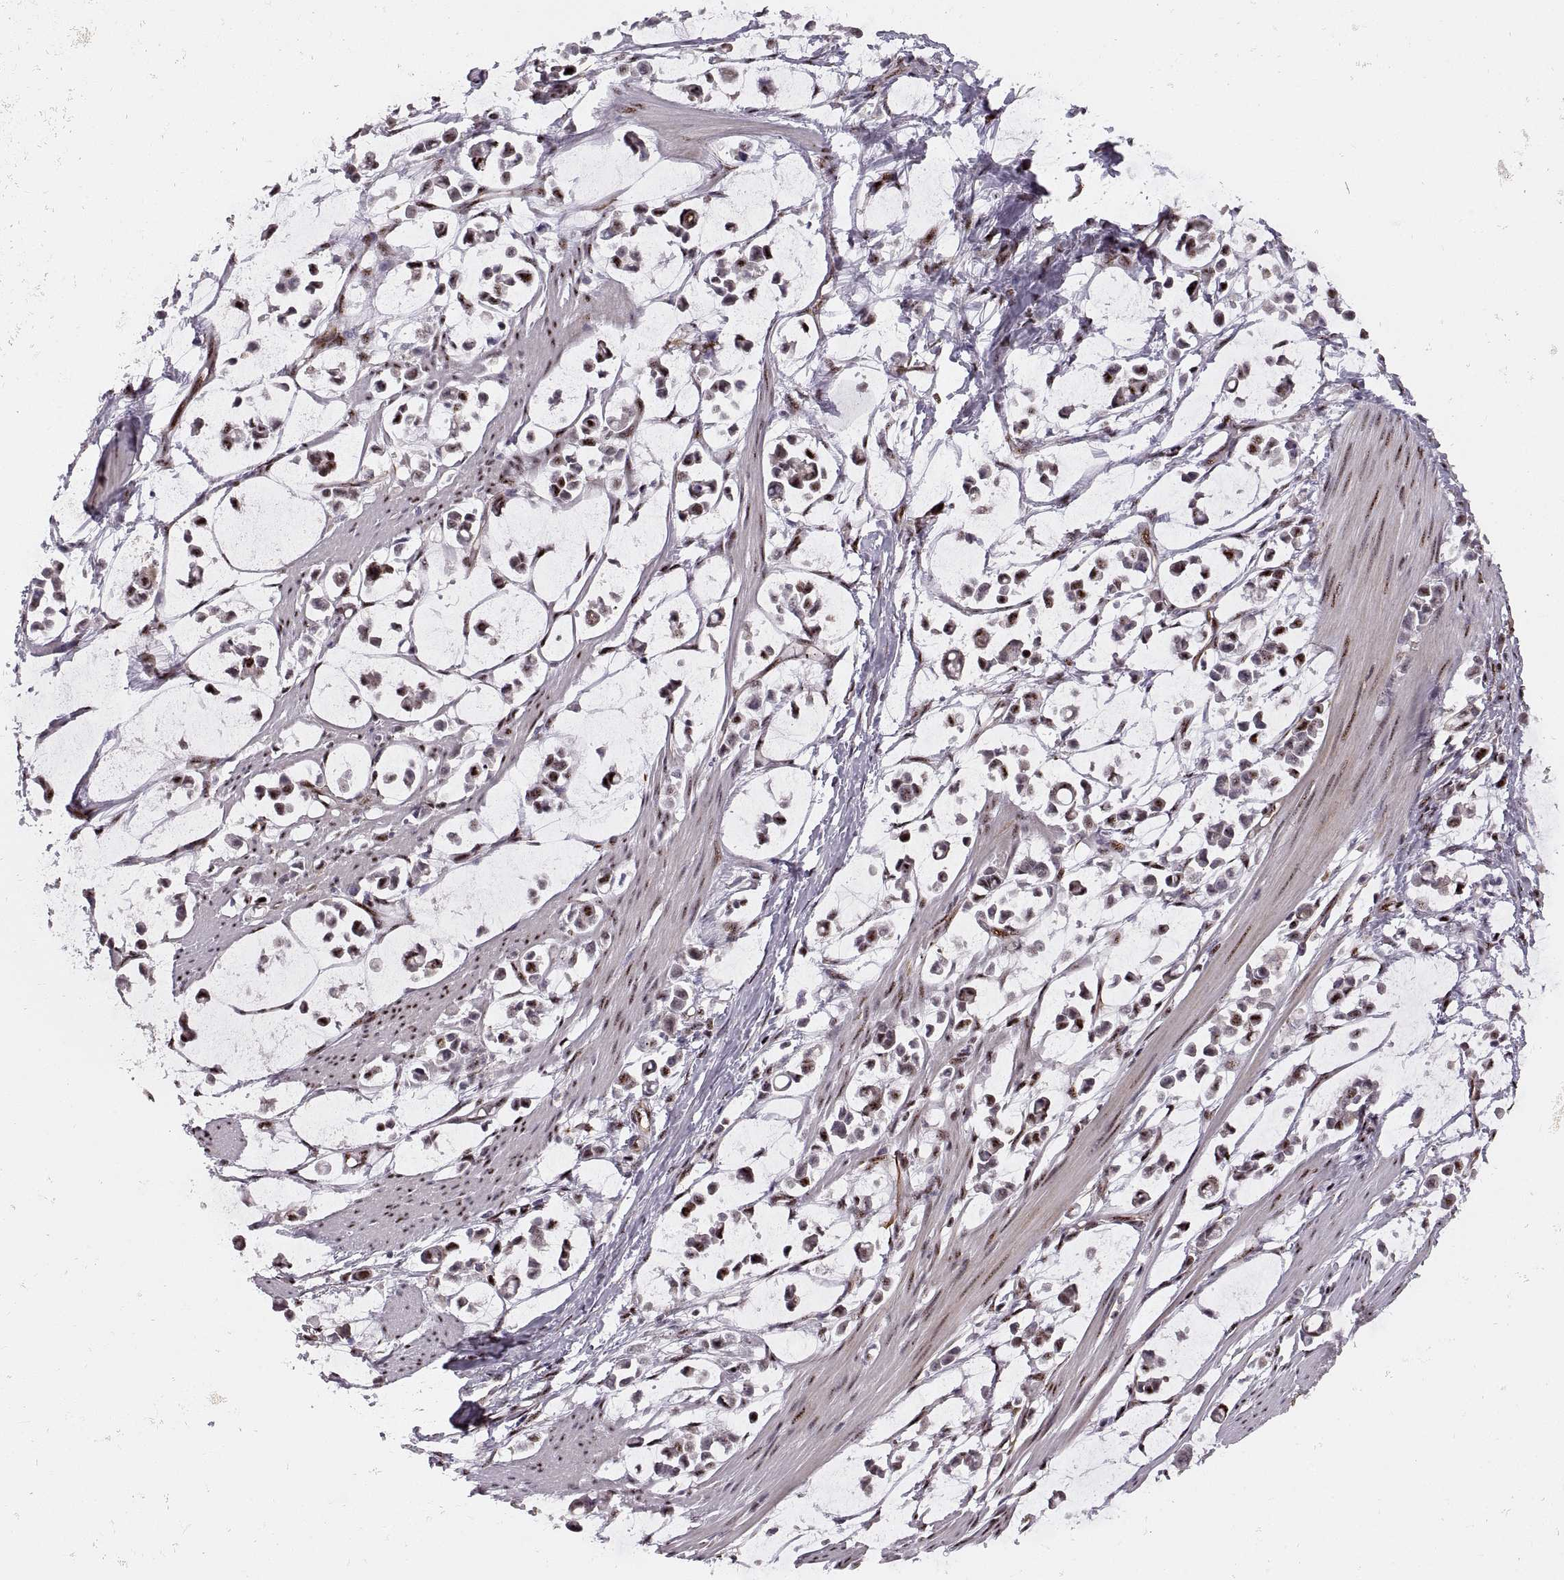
{"staining": {"intensity": "moderate", "quantity": "25%-75%", "location": "nuclear"}, "tissue": "stomach cancer", "cell_type": "Tumor cells", "image_type": "cancer", "snomed": [{"axis": "morphology", "description": "Adenocarcinoma, NOS"}, {"axis": "topography", "description": "Stomach"}], "caption": "There is medium levels of moderate nuclear expression in tumor cells of stomach cancer, as demonstrated by immunohistochemical staining (brown color).", "gene": "ZCCHC17", "patient": {"sex": "male", "age": 82}}